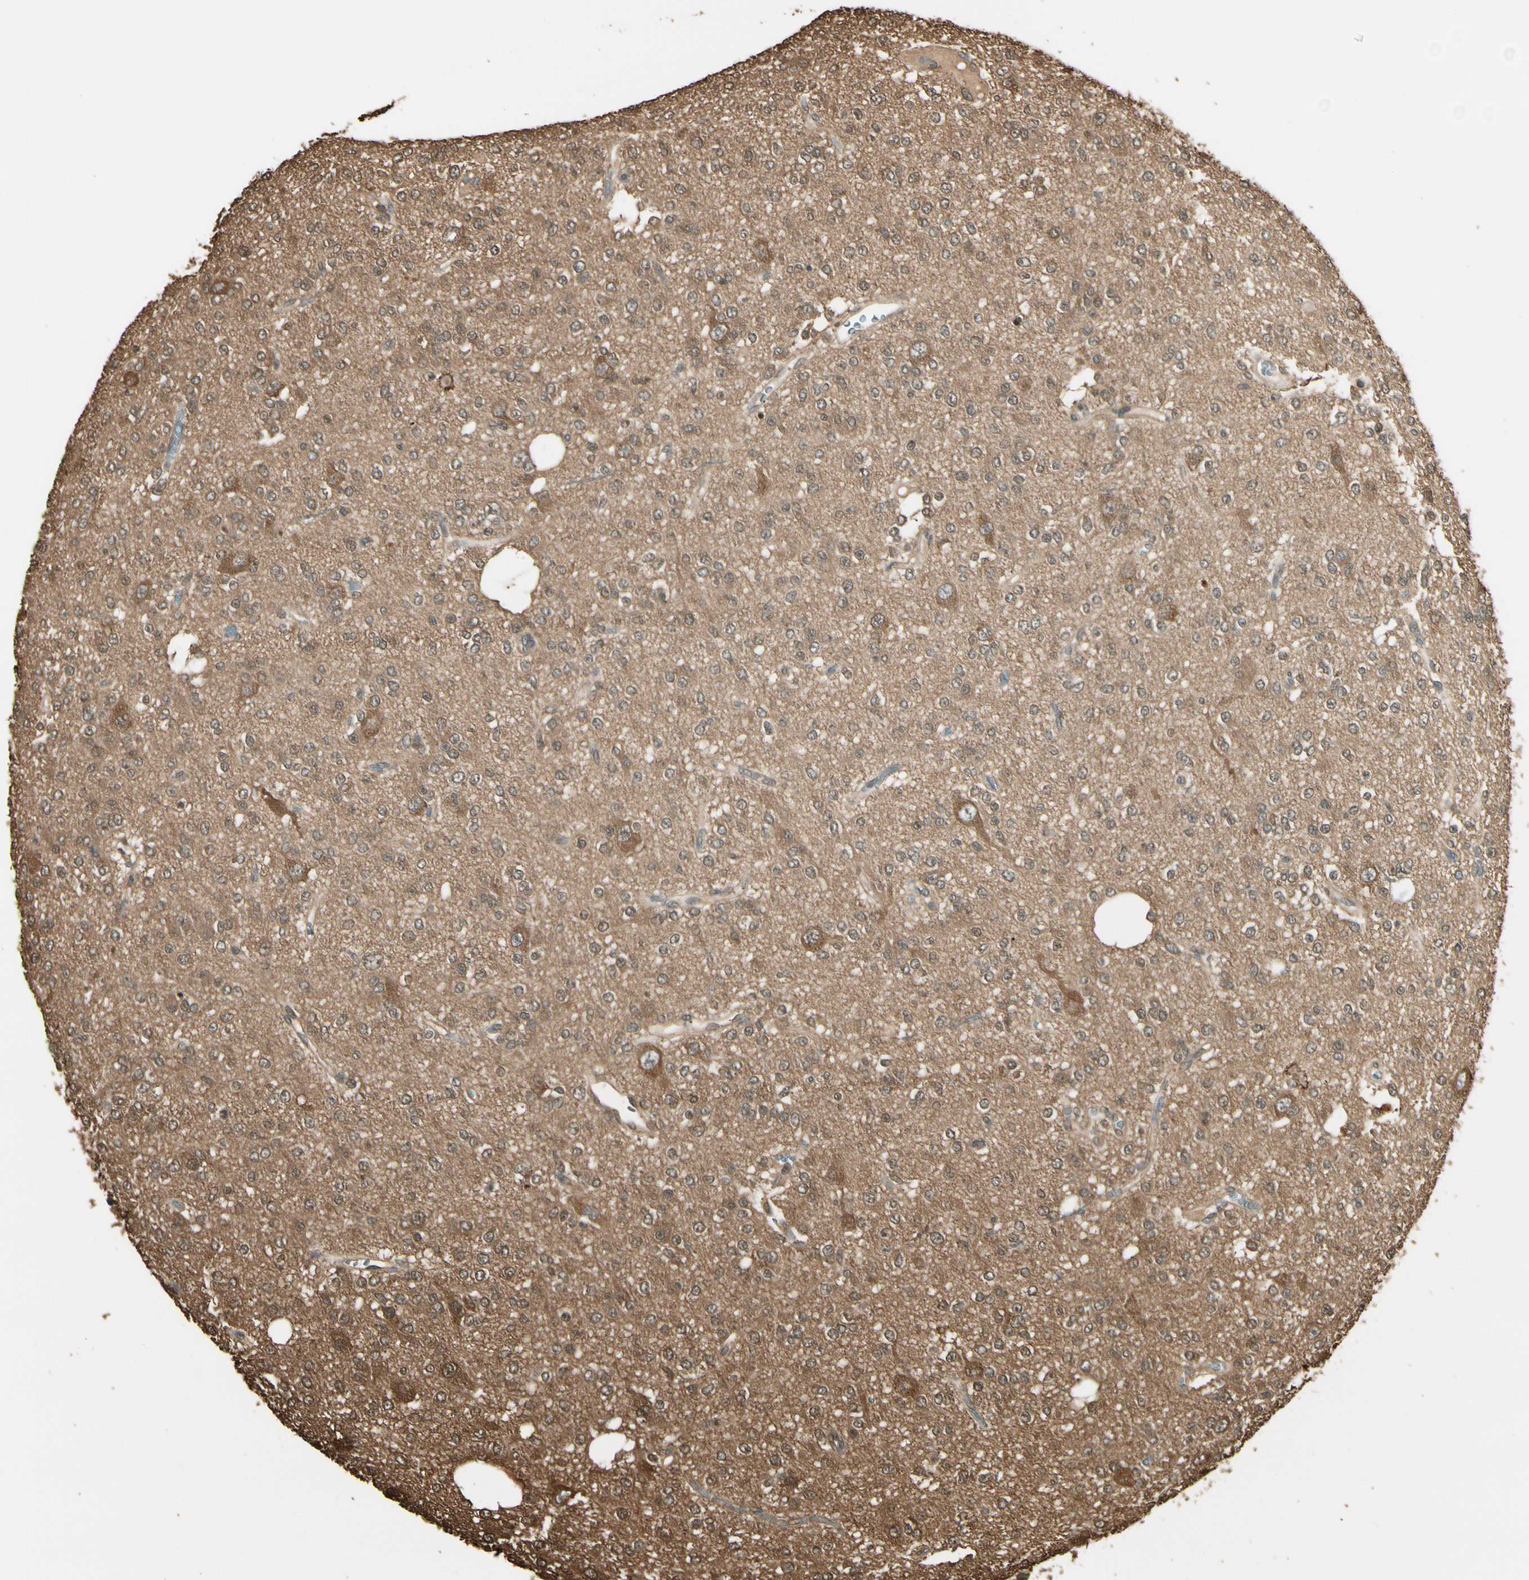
{"staining": {"intensity": "moderate", "quantity": ">75%", "location": "cytoplasmic/membranous"}, "tissue": "glioma", "cell_type": "Tumor cells", "image_type": "cancer", "snomed": [{"axis": "morphology", "description": "Glioma, malignant, Low grade"}, {"axis": "topography", "description": "Brain"}], "caption": "Tumor cells reveal moderate cytoplasmic/membranous expression in about >75% of cells in glioma. (IHC, brightfield microscopy, high magnification).", "gene": "YWHAE", "patient": {"sex": "male", "age": 38}}